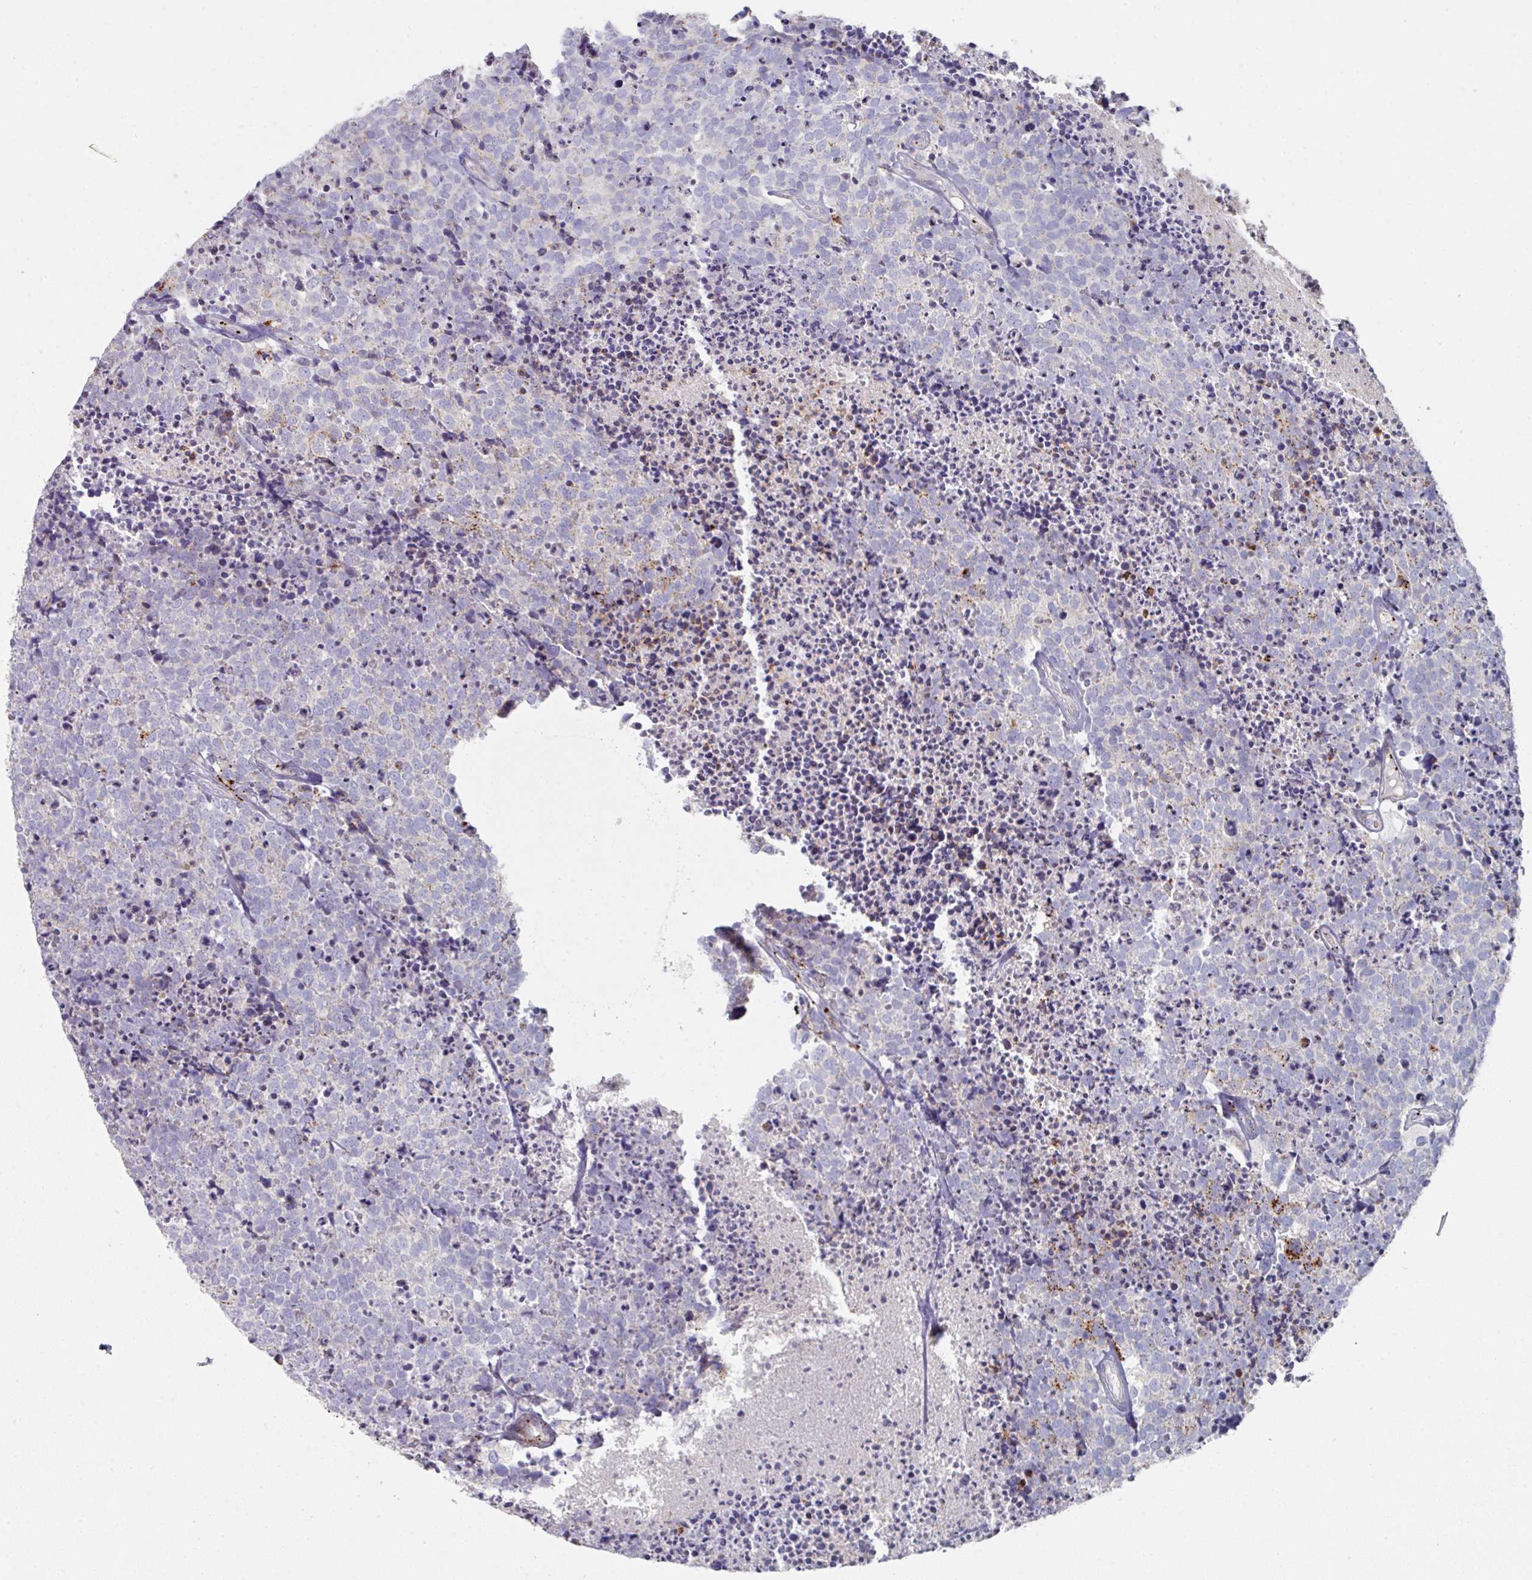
{"staining": {"intensity": "negative", "quantity": "none", "location": "none"}, "tissue": "carcinoid", "cell_type": "Tumor cells", "image_type": "cancer", "snomed": [{"axis": "morphology", "description": "Carcinoid, malignant, NOS"}, {"axis": "topography", "description": "Skin"}], "caption": "Image shows no protein staining in tumor cells of carcinoid tissue.", "gene": "NT5C1A", "patient": {"sex": "female", "age": 79}}